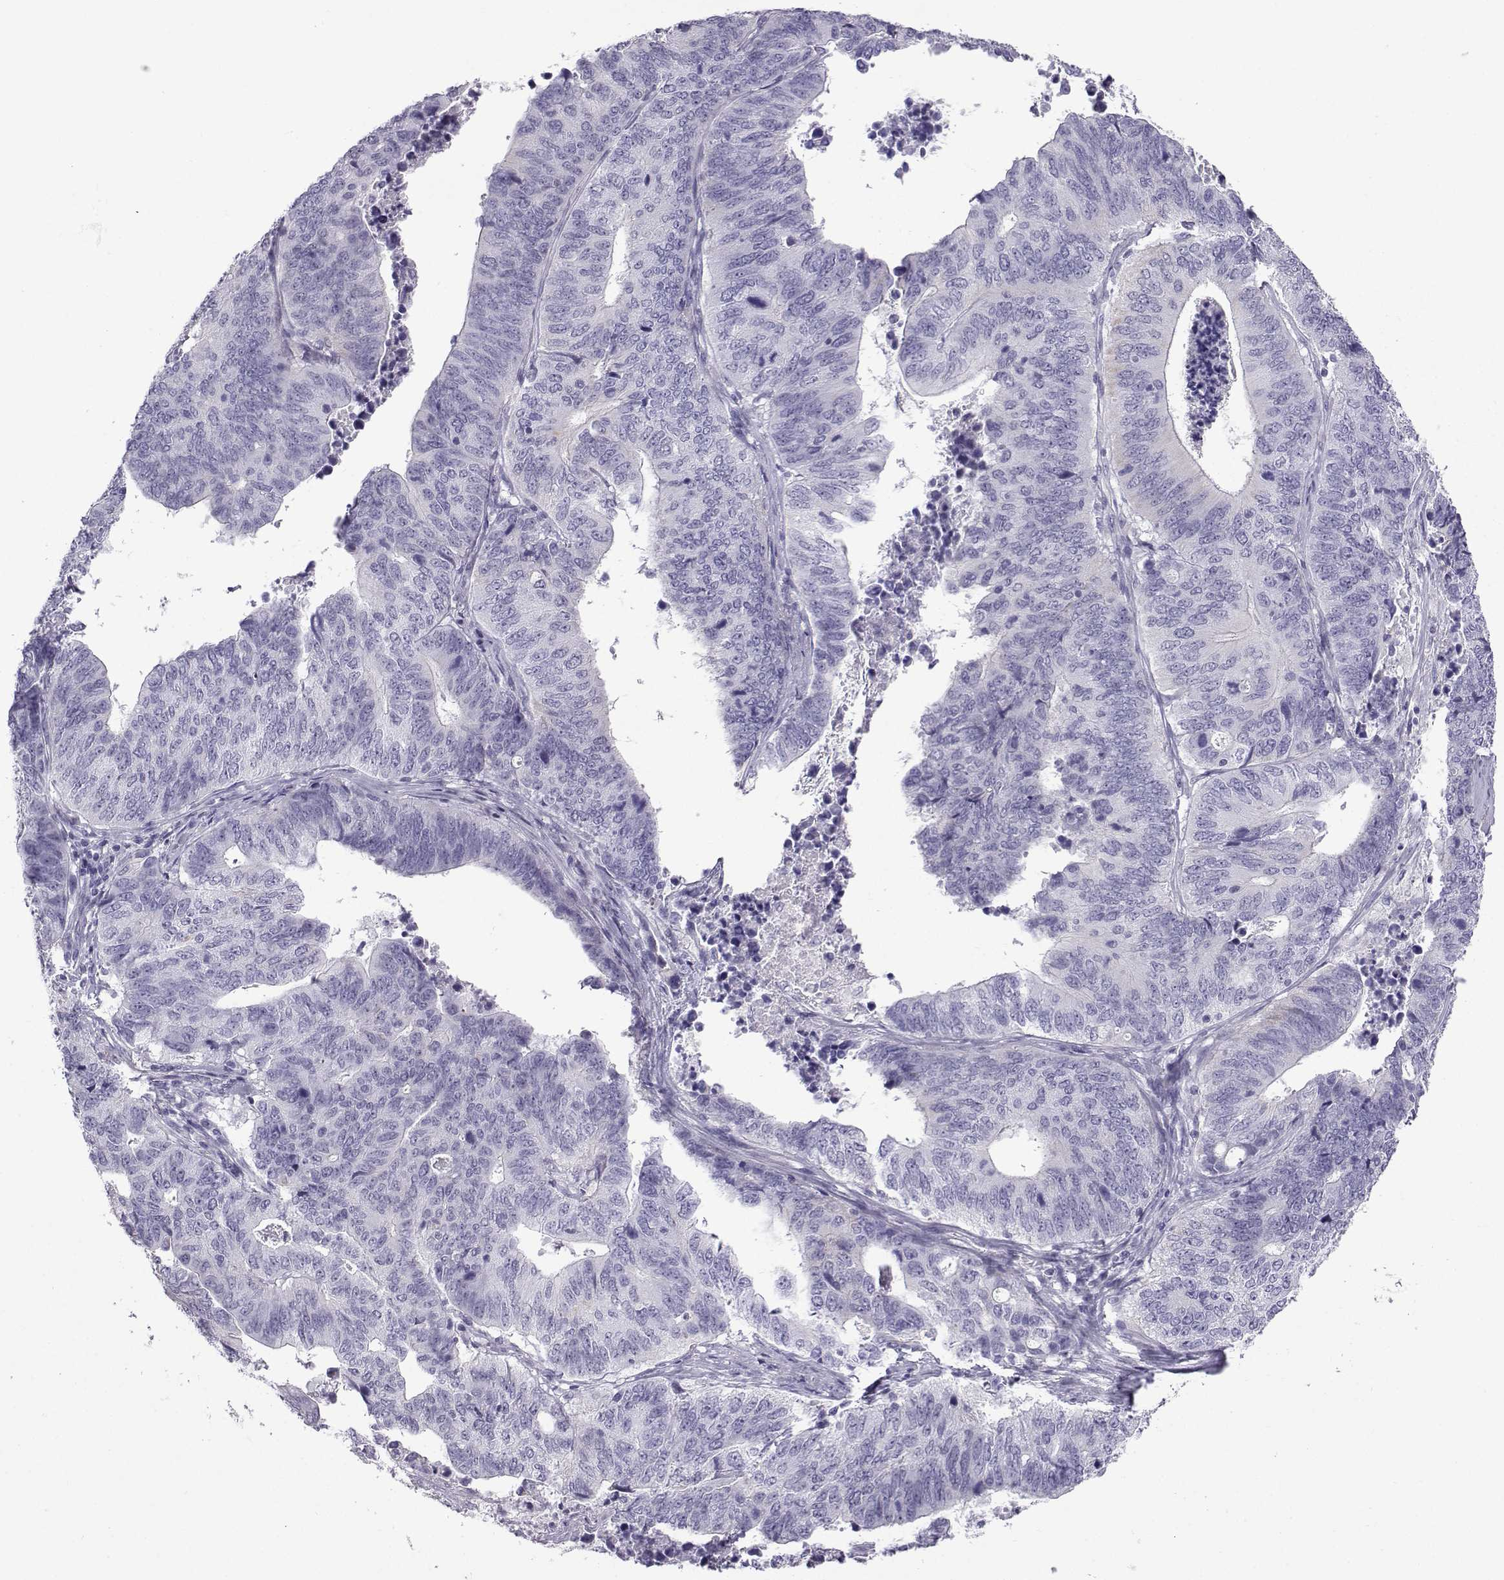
{"staining": {"intensity": "negative", "quantity": "none", "location": "none"}, "tissue": "stomach cancer", "cell_type": "Tumor cells", "image_type": "cancer", "snomed": [{"axis": "morphology", "description": "Adenocarcinoma, NOS"}, {"axis": "topography", "description": "Stomach, upper"}], "caption": "Tumor cells are negative for brown protein staining in stomach cancer (adenocarcinoma).", "gene": "CFAP53", "patient": {"sex": "female", "age": 67}}